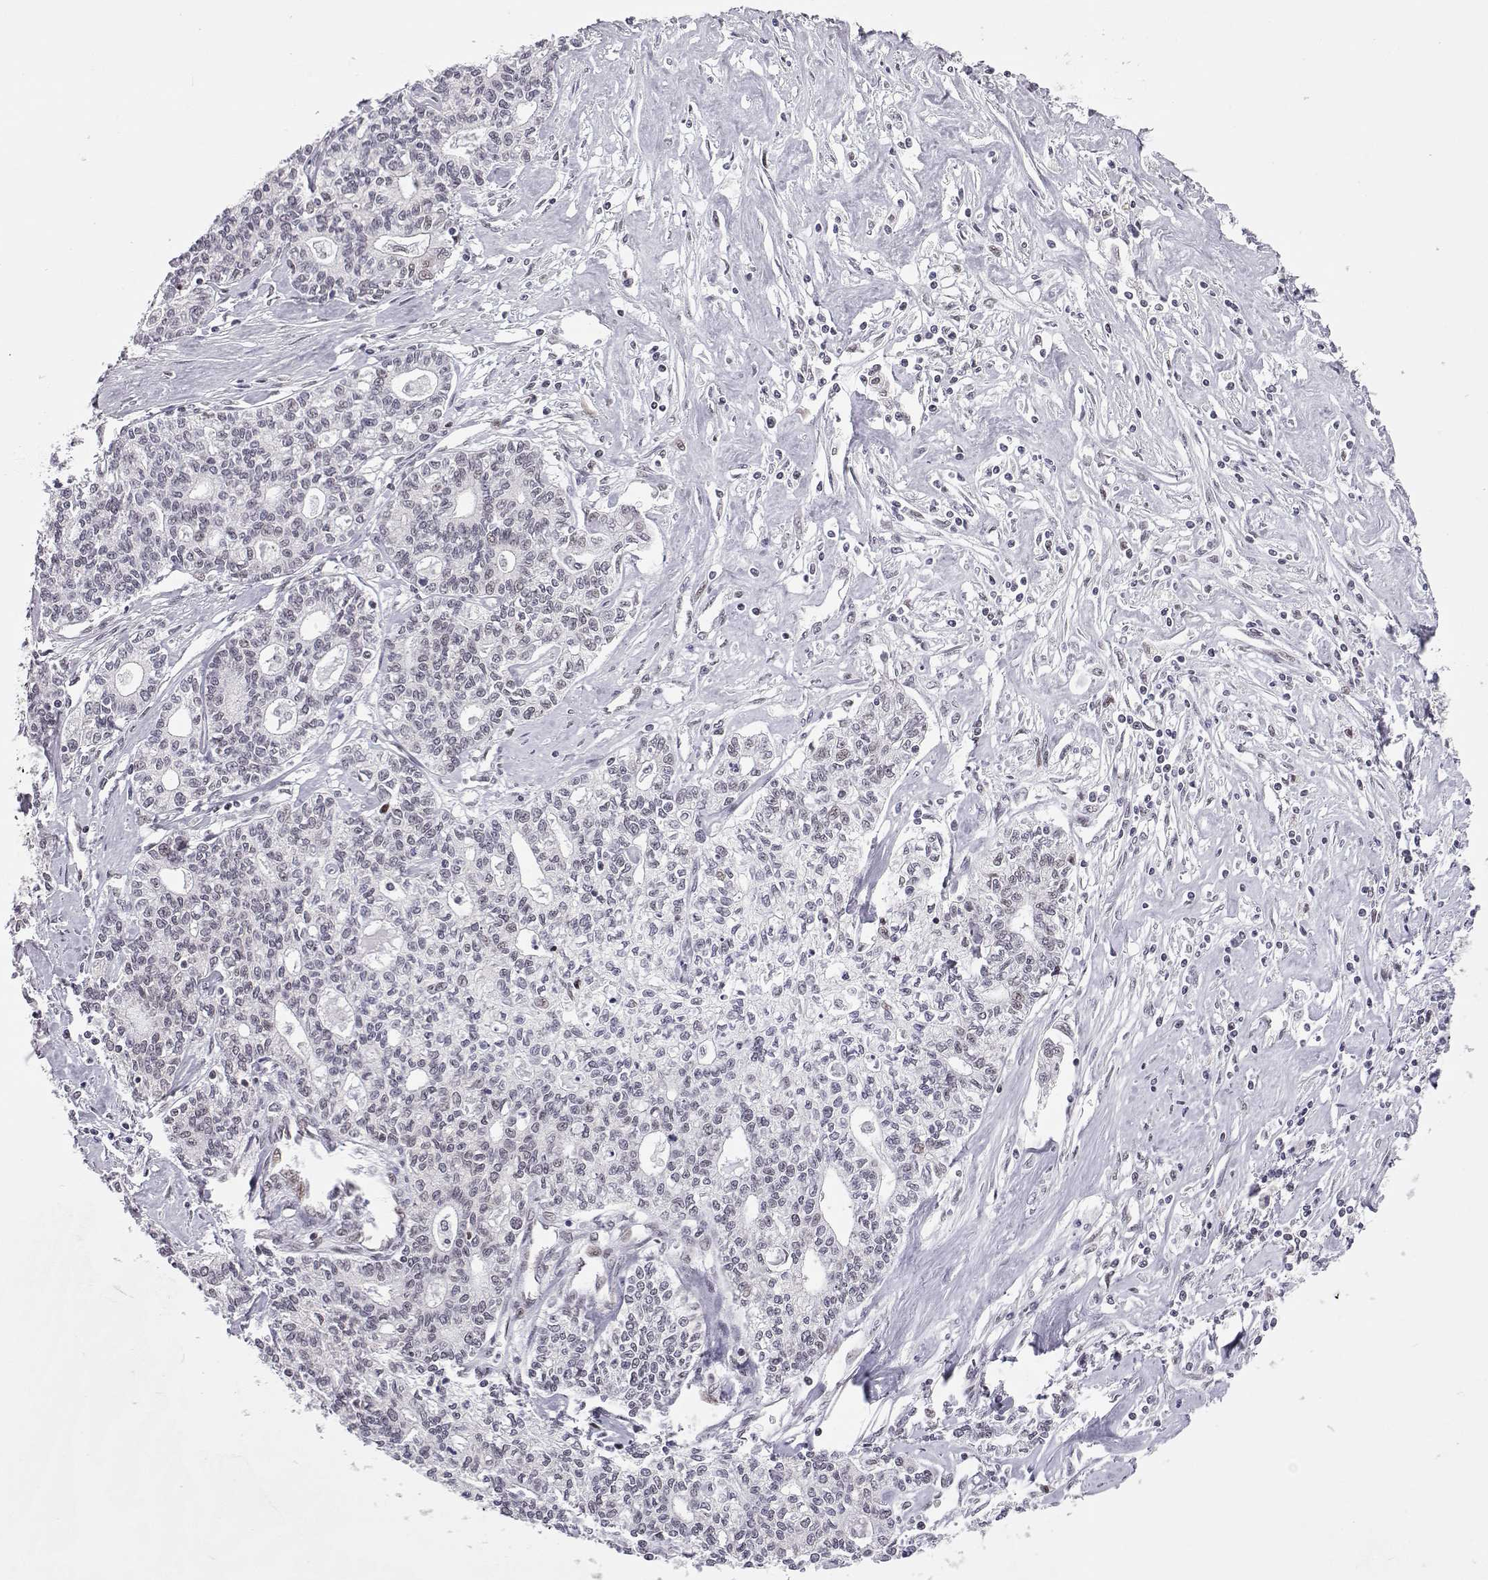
{"staining": {"intensity": "negative", "quantity": "none", "location": "none"}, "tissue": "liver cancer", "cell_type": "Tumor cells", "image_type": "cancer", "snomed": [{"axis": "morphology", "description": "Cholangiocarcinoma"}, {"axis": "topography", "description": "Liver"}], "caption": "There is no significant staining in tumor cells of liver cholangiocarcinoma.", "gene": "SIX6", "patient": {"sex": "female", "age": 61}}